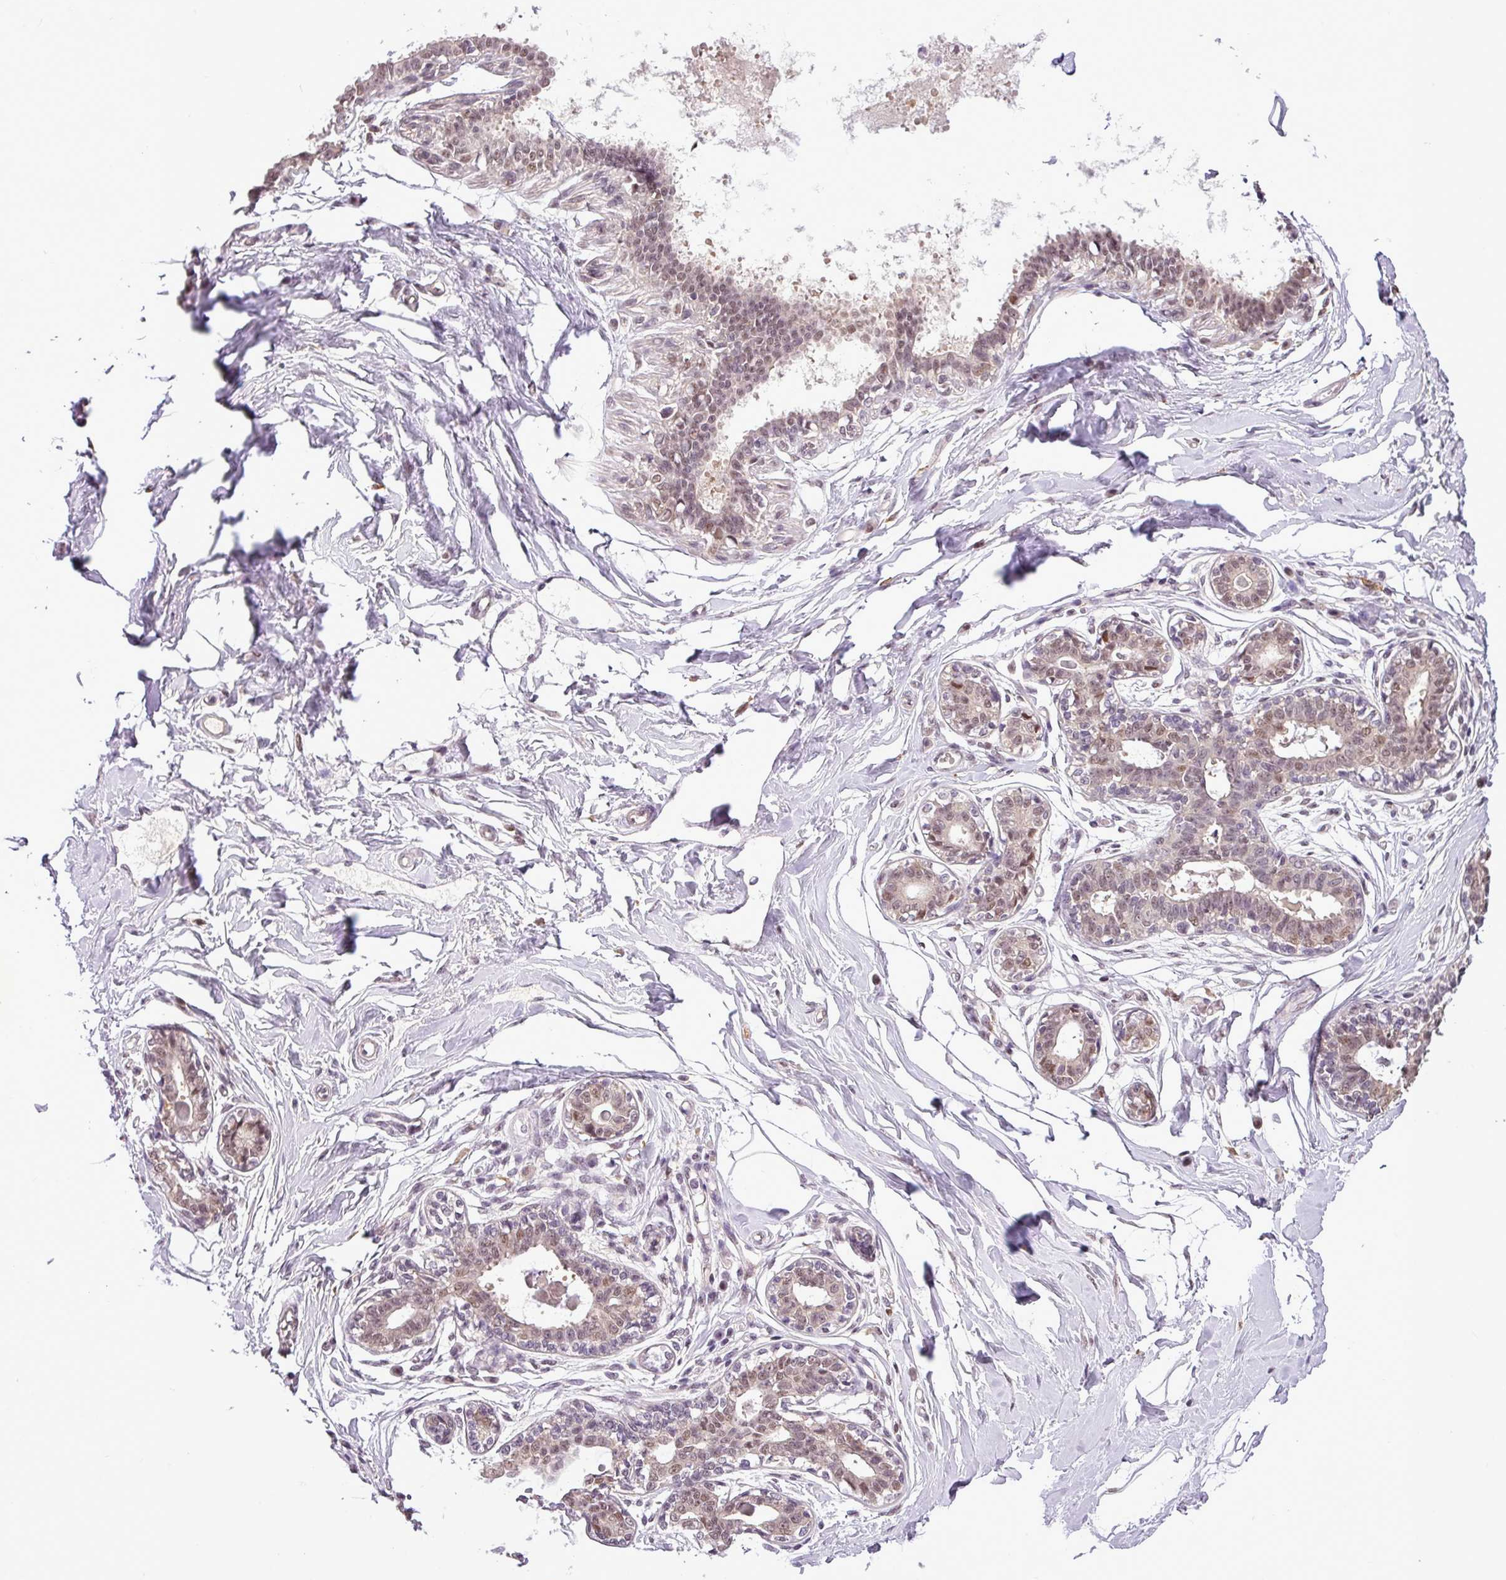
{"staining": {"intensity": "negative", "quantity": "none", "location": "none"}, "tissue": "breast", "cell_type": "Adipocytes", "image_type": "normal", "snomed": [{"axis": "morphology", "description": "Normal tissue, NOS"}, {"axis": "topography", "description": "Breast"}], "caption": "Micrograph shows no protein expression in adipocytes of unremarkable breast.", "gene": "MFHAS1", "patient": {"sex": "female", "age": 45}}